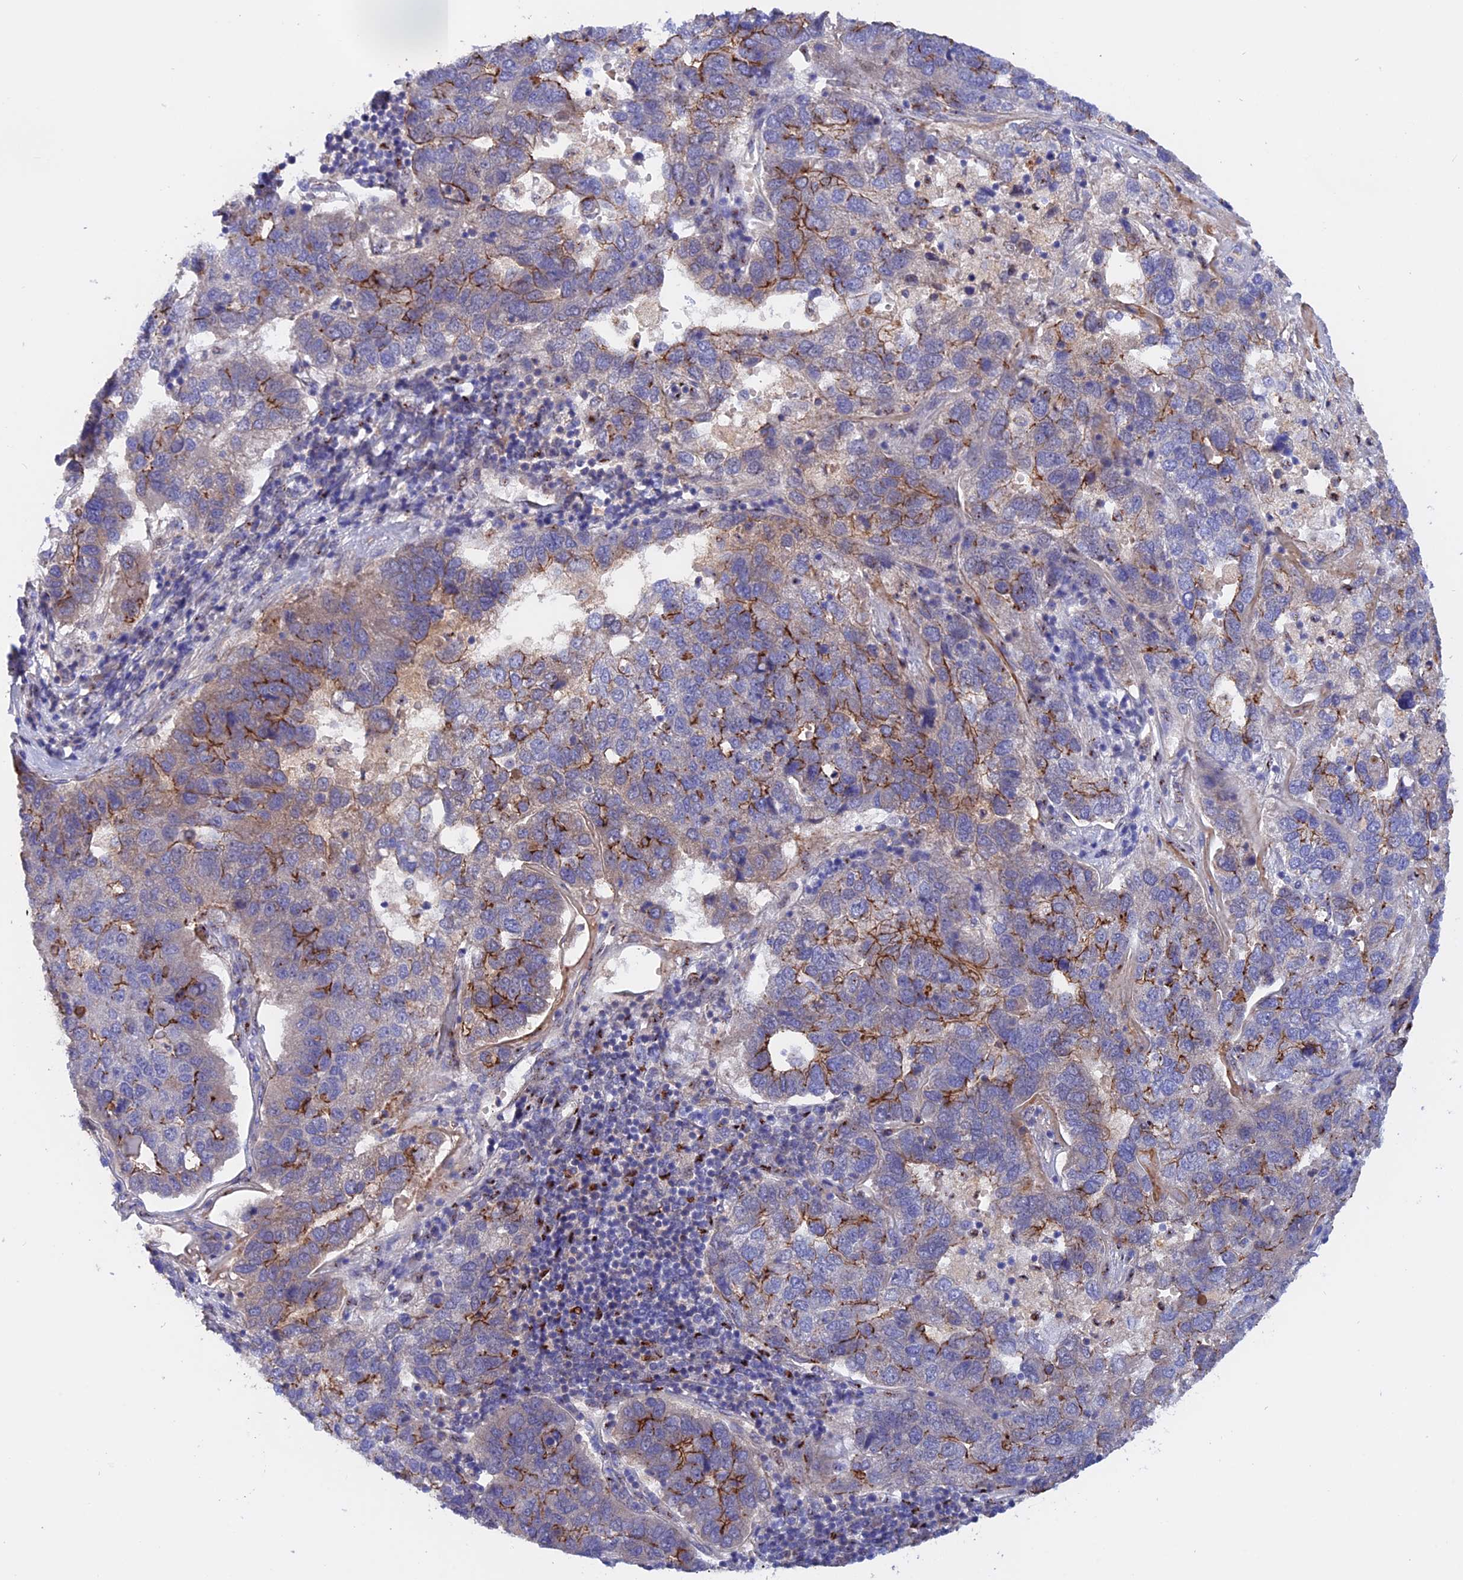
{"staining": {"intensity": "strong", "quantity": "25%-75%", "location": "cytoplasmic/membranous"}, "tissue": "pancreatic cancer", "cell_type": "Tumor cells", "image_type": "cancer", "snomed": [{"axis": "morphology", "description": "Adenocarcinoma, NOS"}, {"axis": "topography", "description": "Pancreas"}], "caption": "Immunohistochemistry of pancreatic adenocarcinoma displays high levels of strong cytoplasmic/membranous positivity in approximately 25%-75% of tumor cells.", "gene": "GK5", "patient": {"sex": "female", "age": 61}}